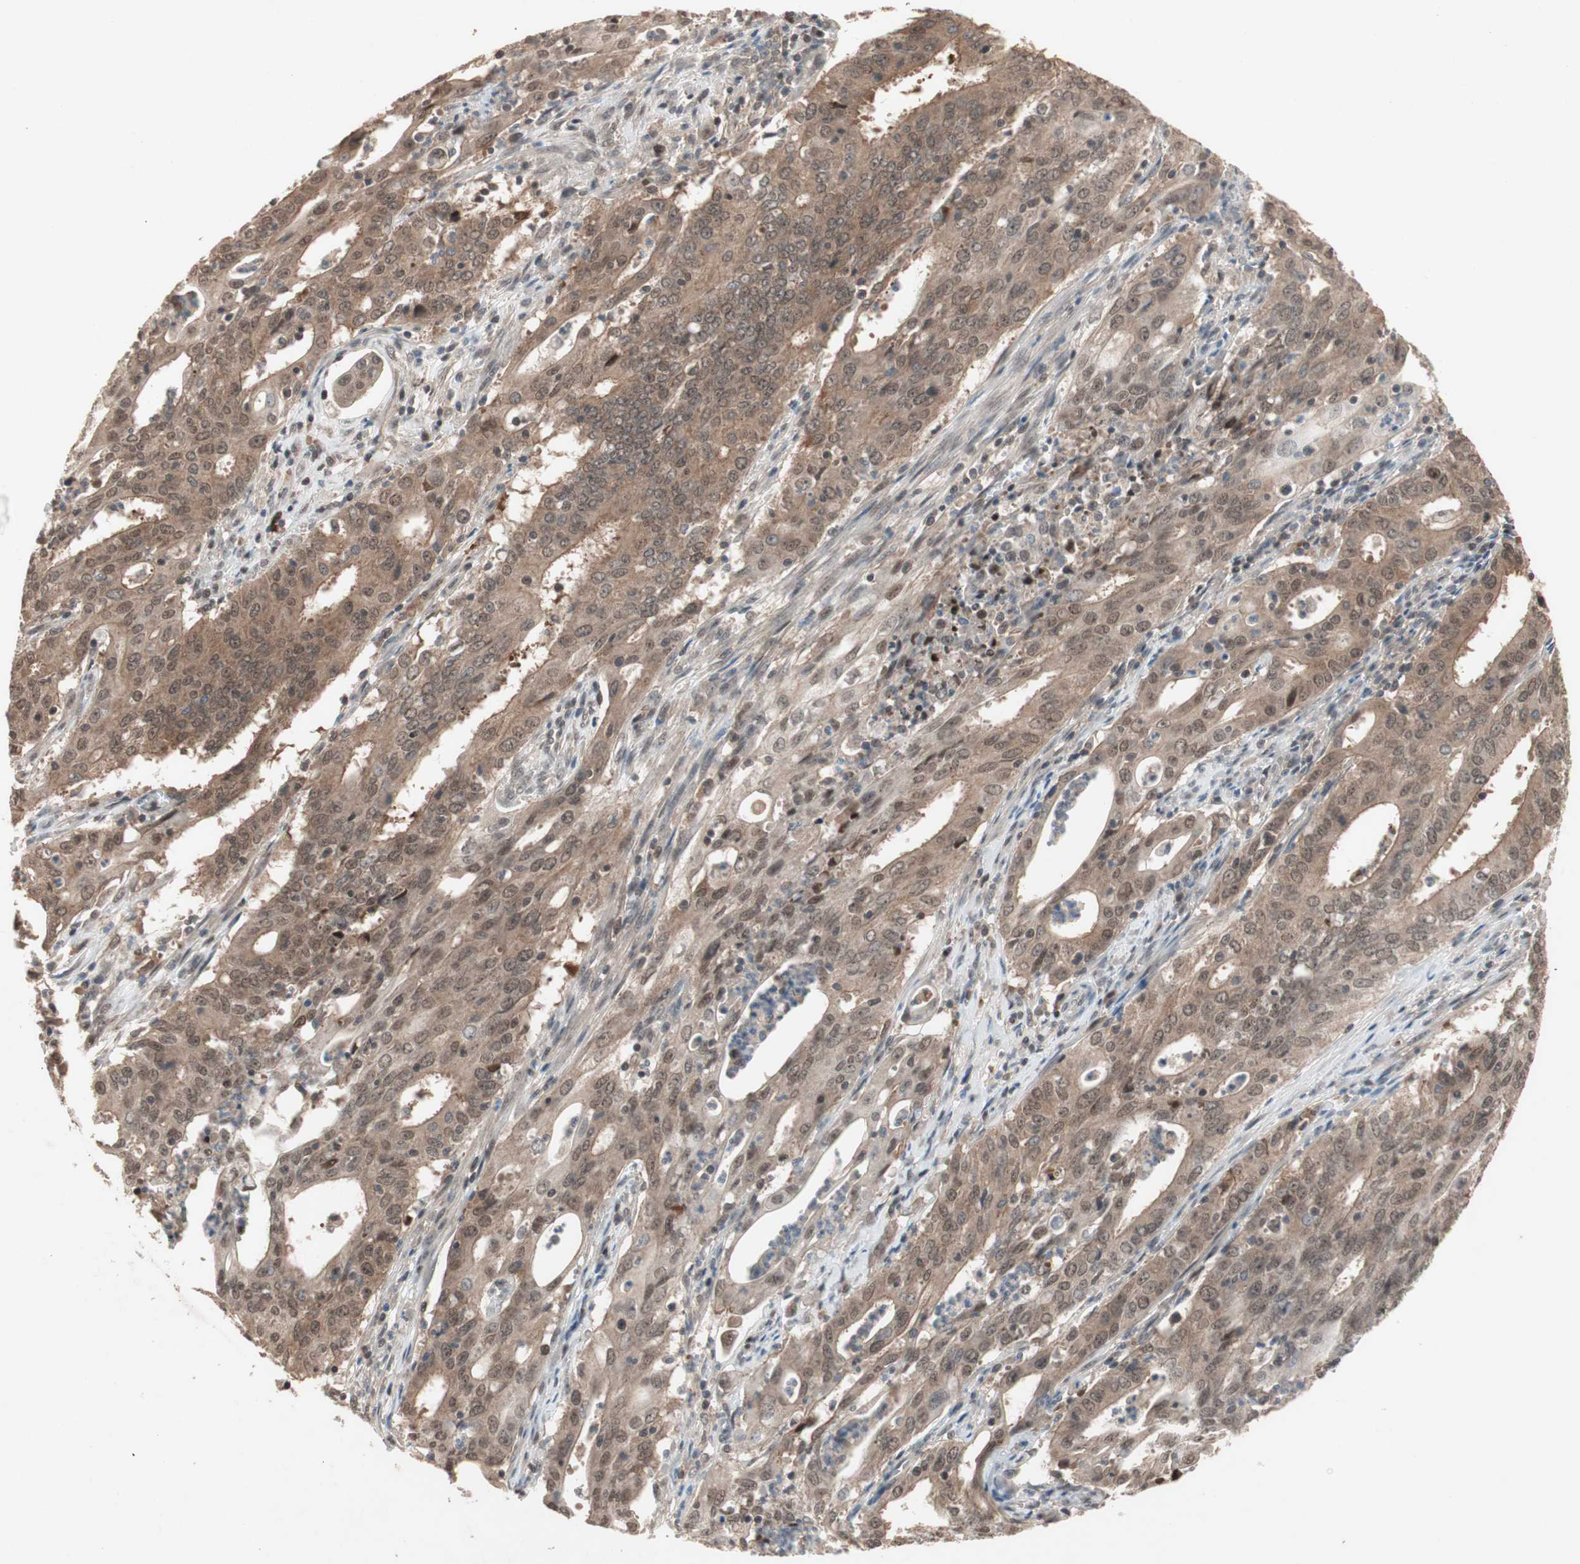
{"staining": {"intensity": "strong", "quantity": ">75%", "location": "cytoplasmic/membranous,nuclear"}, "tissue": "cervical cancer", "cell_type": "Tumor cells", "image_type": "cancer", "snomed": [{"axis": "morphology", "description": "Adenocarcinoma, NOS"}, {"axis": "topography", "description": "Cervix"}], "caption": "Immunohistochemical staining of cervical cancer (adenocarcinoma) shows high levels of strong cytoplasmic/membranous and nuclear protein staining in about >75% of tumor cells.", "gene": "GART", "patient": {"sex": "female", "age": 44}}